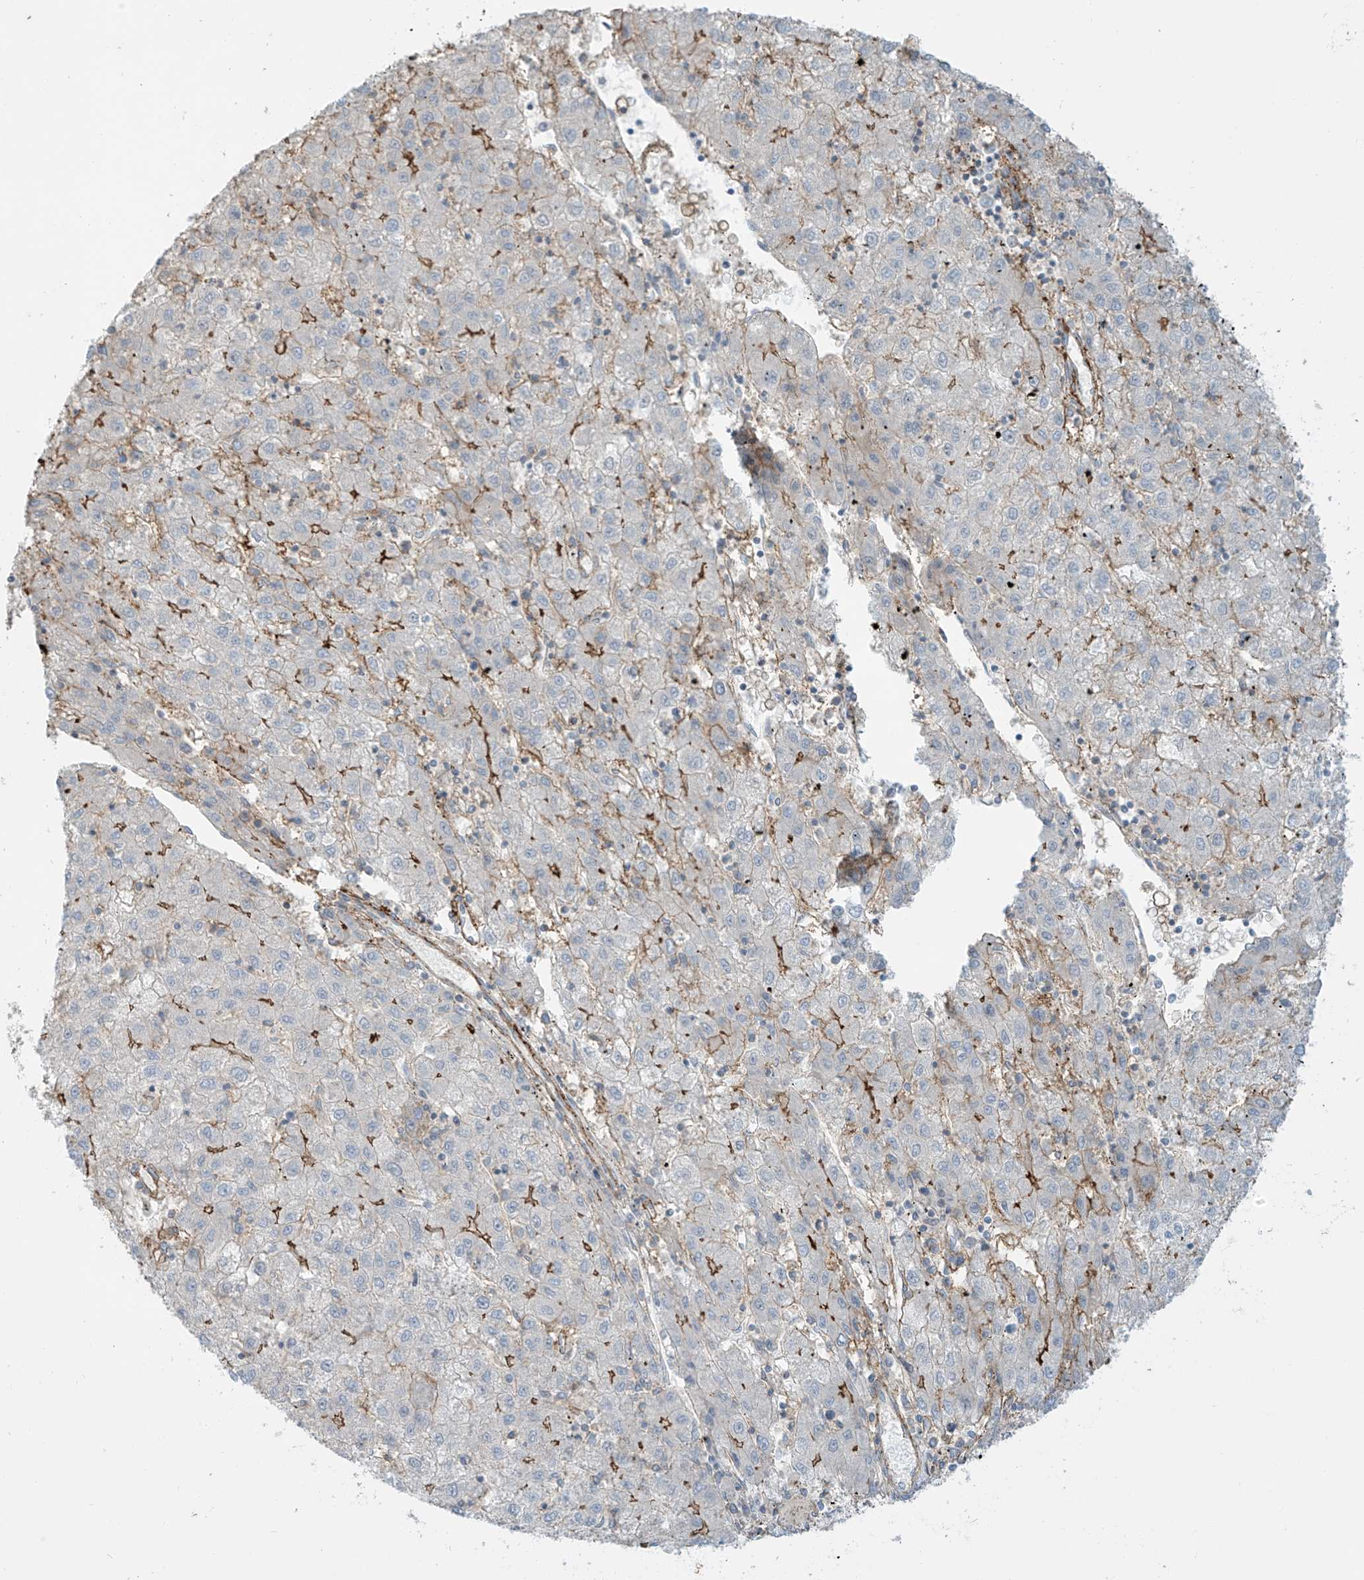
{"staining": {"intensity": "moderate", "quantity": "<25%", "location": "cytoplasmic/membranous"}, "tissue": "liver cancer", "cell_type": "Tumor cells", "image_type": "cancer", "snomed": [{"axis": "morphology", "description": "Carcinoma, Hepatocellular, NOS"}, {"axis": "topography", "description": "Liver"}], "caption": "Protein staining of liver hepatocellular carcinoma tissue reveals moderate cytoplasmic/membranous positivity in about <25% of tumor cells. (Stains: DAB (3,3'-diaminobenzidine) in brown, nuclei in blue, Microscopy: brightfield microscopy at high magnification).", "gene": "SLC9A2", "patient": {"sex": "male", "age": 72}}